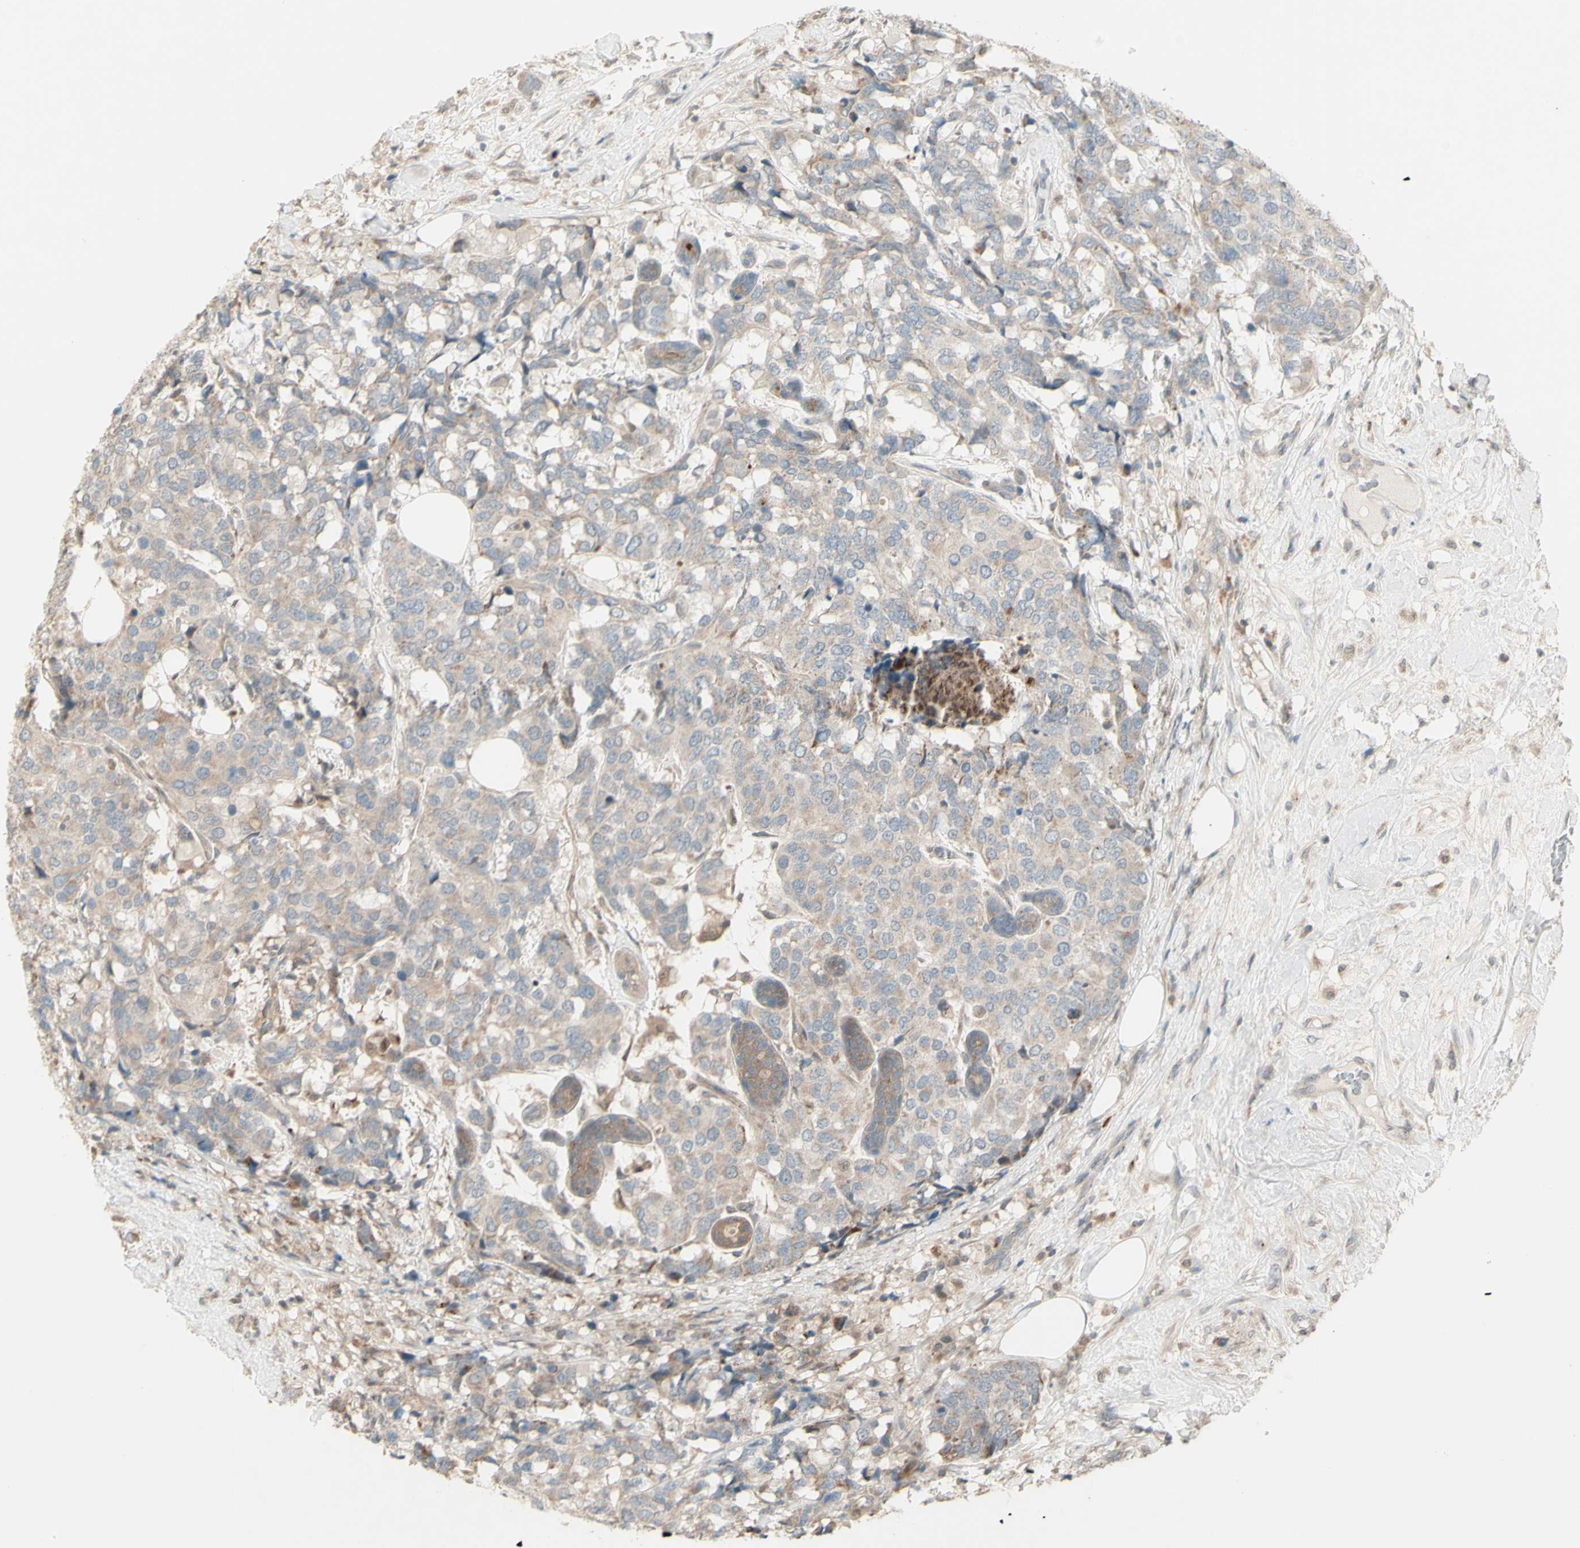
{"staining": {"intensity": "weak", "quantity": ">75%", "location": "cytoplasmic/membranous"}, "tissue": "breast cancer", "cell_type": "Tumor cells", "image_type": "cancer", "snomed": [{"axis": "morphology", "description": "Lobular carcinoma"}, {"axis": "topography", "description": "Breast"}], "caption": "DAB (3,3'-diaminobenzidine) immunohistochemical staining of human lobular carcinoma (breast) reveals weak cytoplasmic/membranous protein positivity in approximately >75% of tumor cells.", "gene": "OSTM1", "patient": {"sex": "female", "age": 59}}